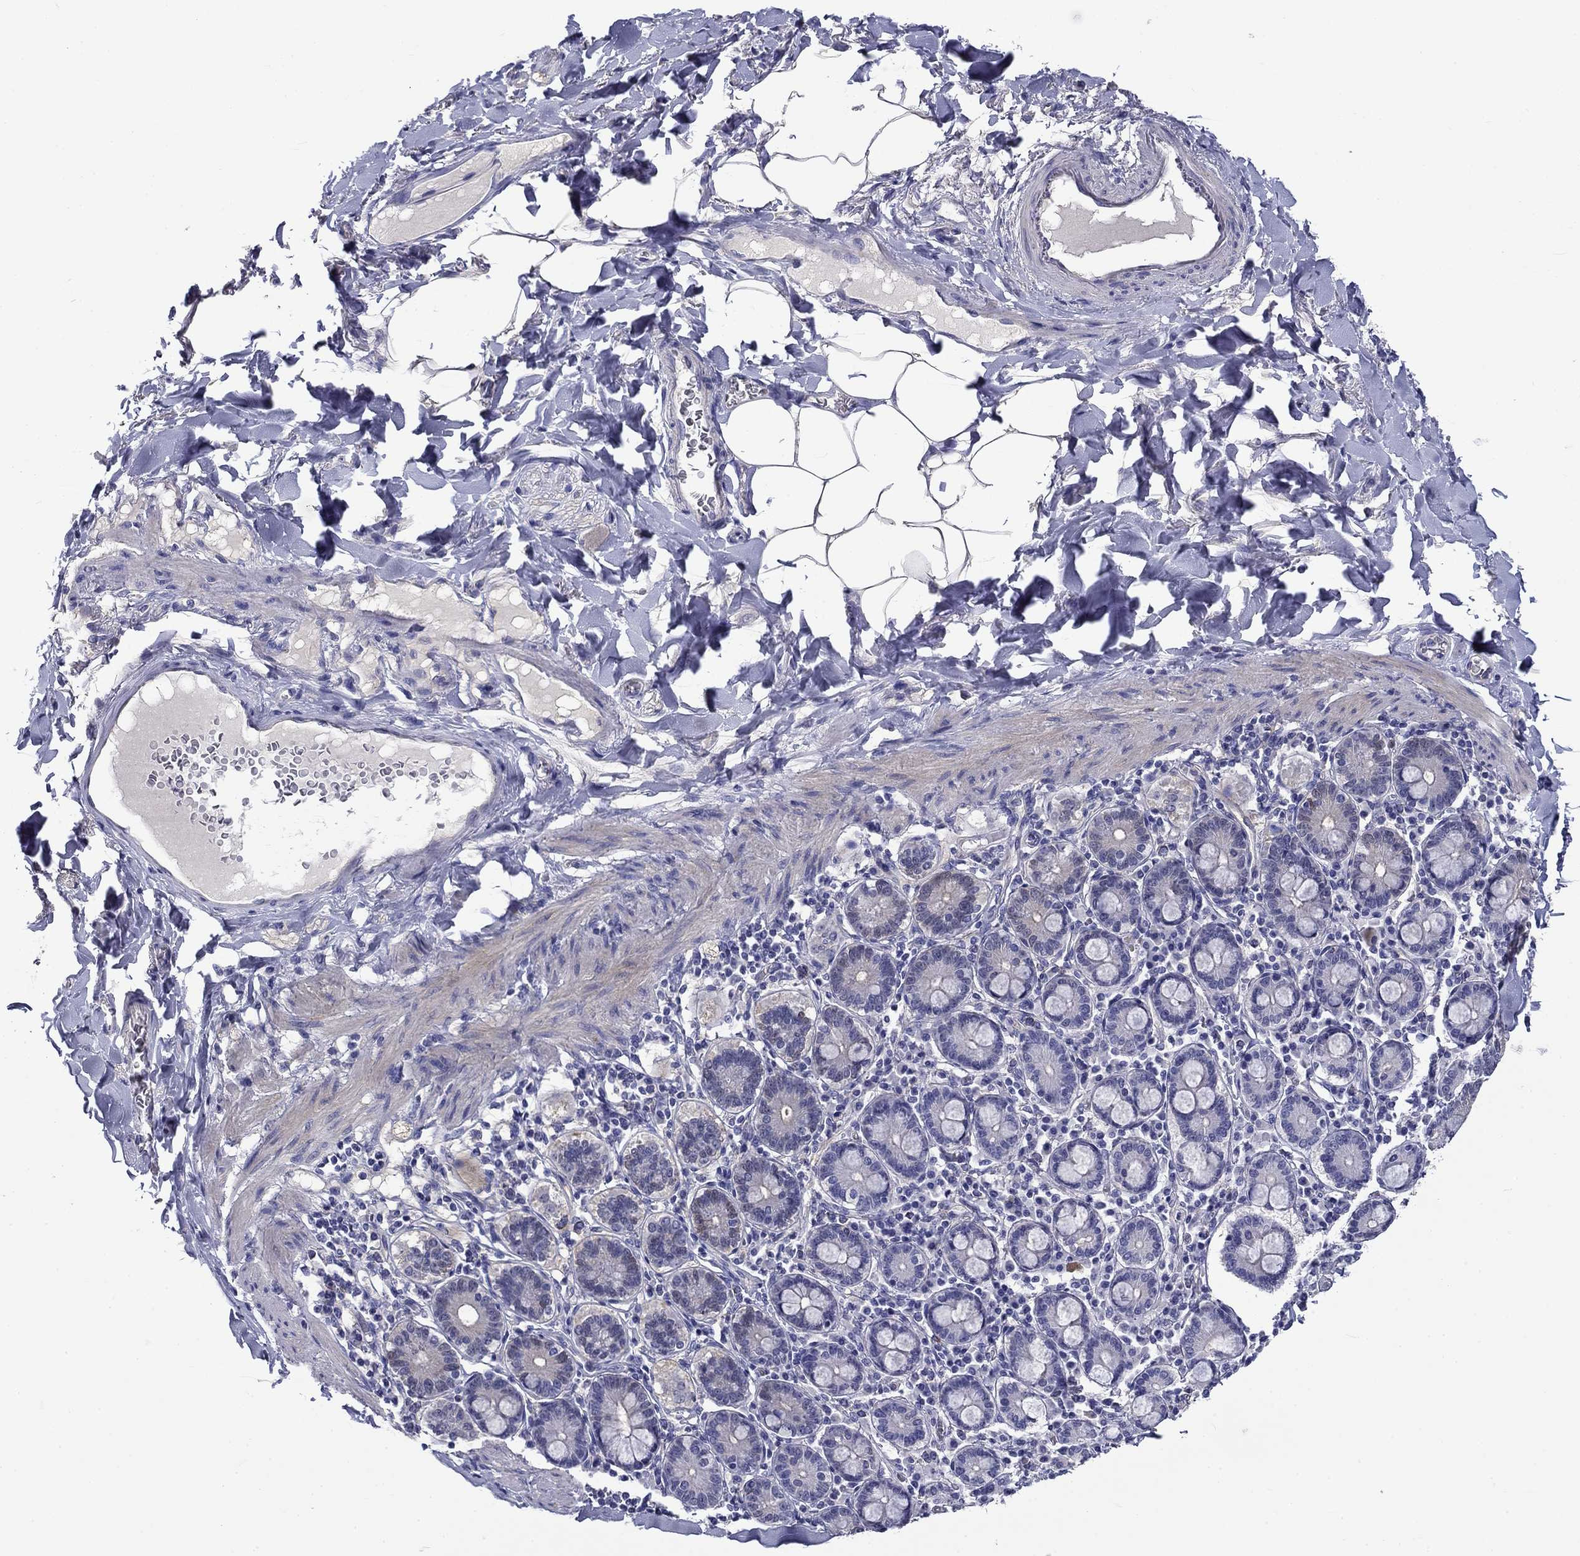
{"staining": {"intensity": "negative", "quantity": "none", "location": "none"}, "tissue": "adipose tissue", "cell_type": "Adipocytes", "image_type": "normal", "snomed": [{"axis": "morphology", "description": "Normal tissue, NOS"}, {"axis": "topography", "description": "Smooth muscle"}, {"axis": "topography", "description": "Duodenum"}, {"axis": "topography", "description": "Peripheral nerve tissue"}], "caption": "IHC image of benign adipose tissue stained for a protein (brown), which shows no expression in adipocytes.", "gene": "CNDP1", "patient": {"sex": "female", "age": 61}}